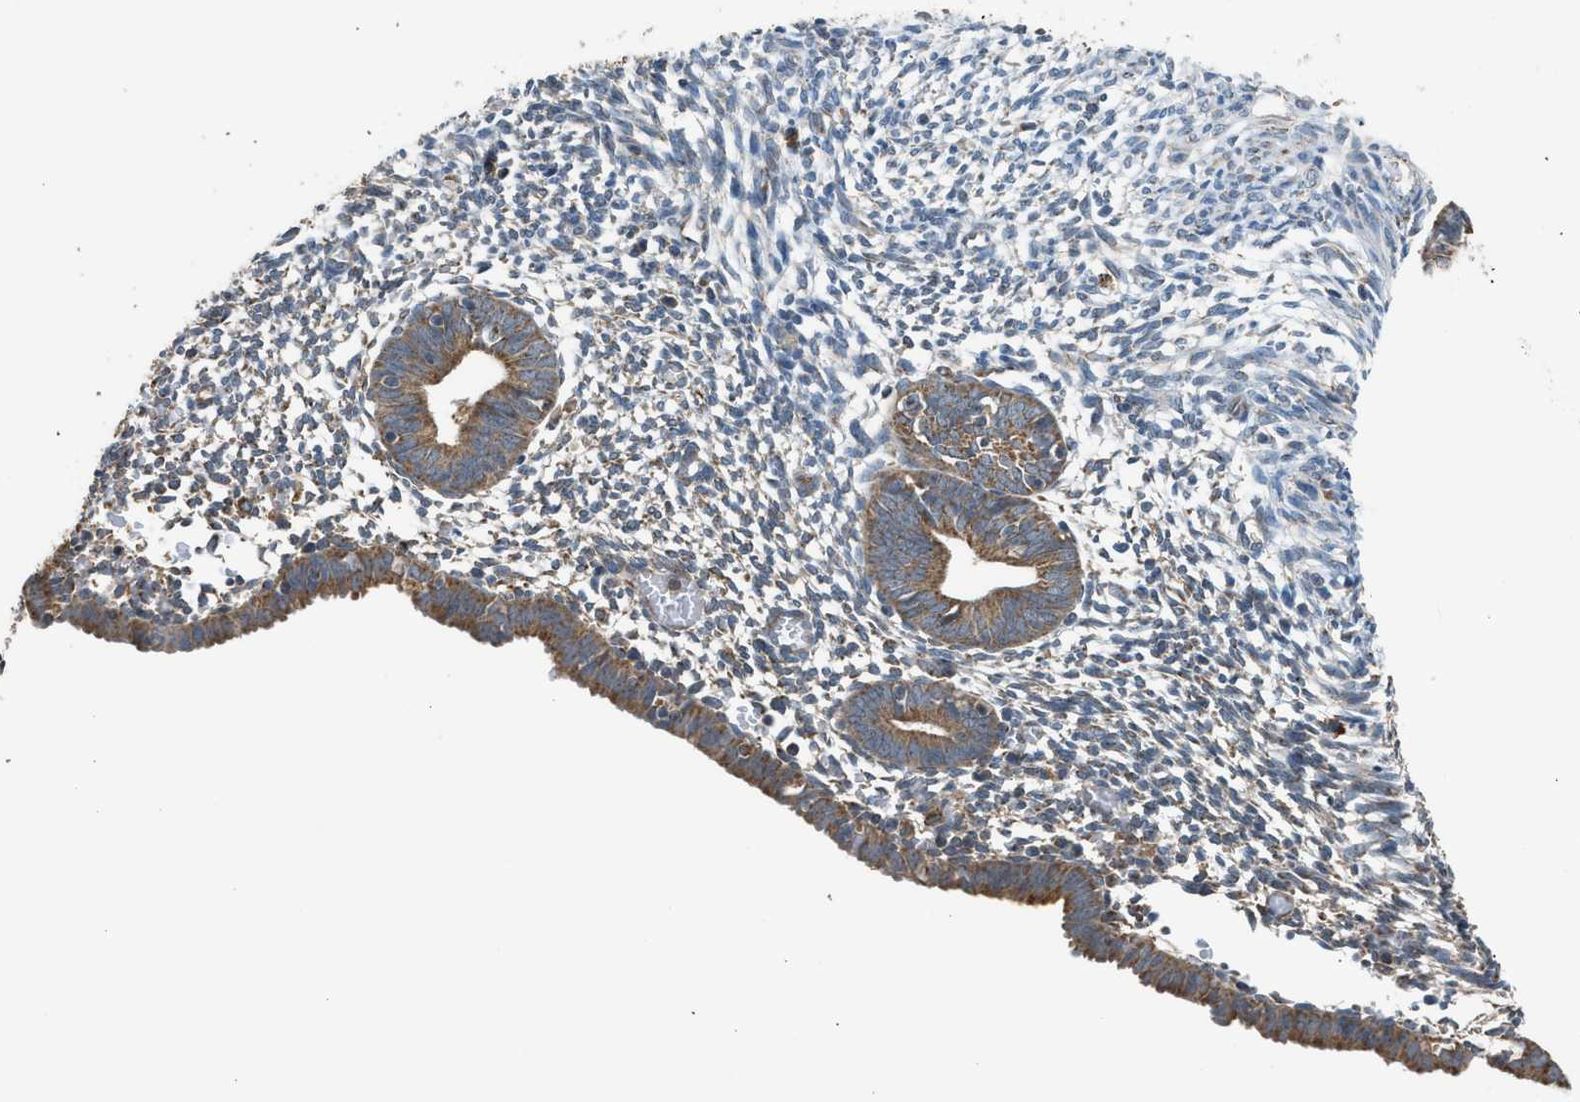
{"staining": {"intensity": "weak", "quantity": "<25%", "location": "cytoplasmic/membranous"}, "tissue": "endometrium", "cell_type": "Cells in endometrial stroma", "image_type": "normal", "snomed": [{"axis": "morphology", "description": "Normal tissue, NOS"}, {"axis": "morphology", "description": "Atrophy, NOS"}, {"axis": "topography", "description": "Uterus"}, {"axis": "topography", "description": "Endometrium"}], "caption": "The immunohistochemistry photomicrograph has no significant positivity in cells in endometrial stroma of endometrium. (IHC, brightfield microscopy, high magnification).", "gene": "STARD3", "patient": {"sex": "female", "age": 68}}